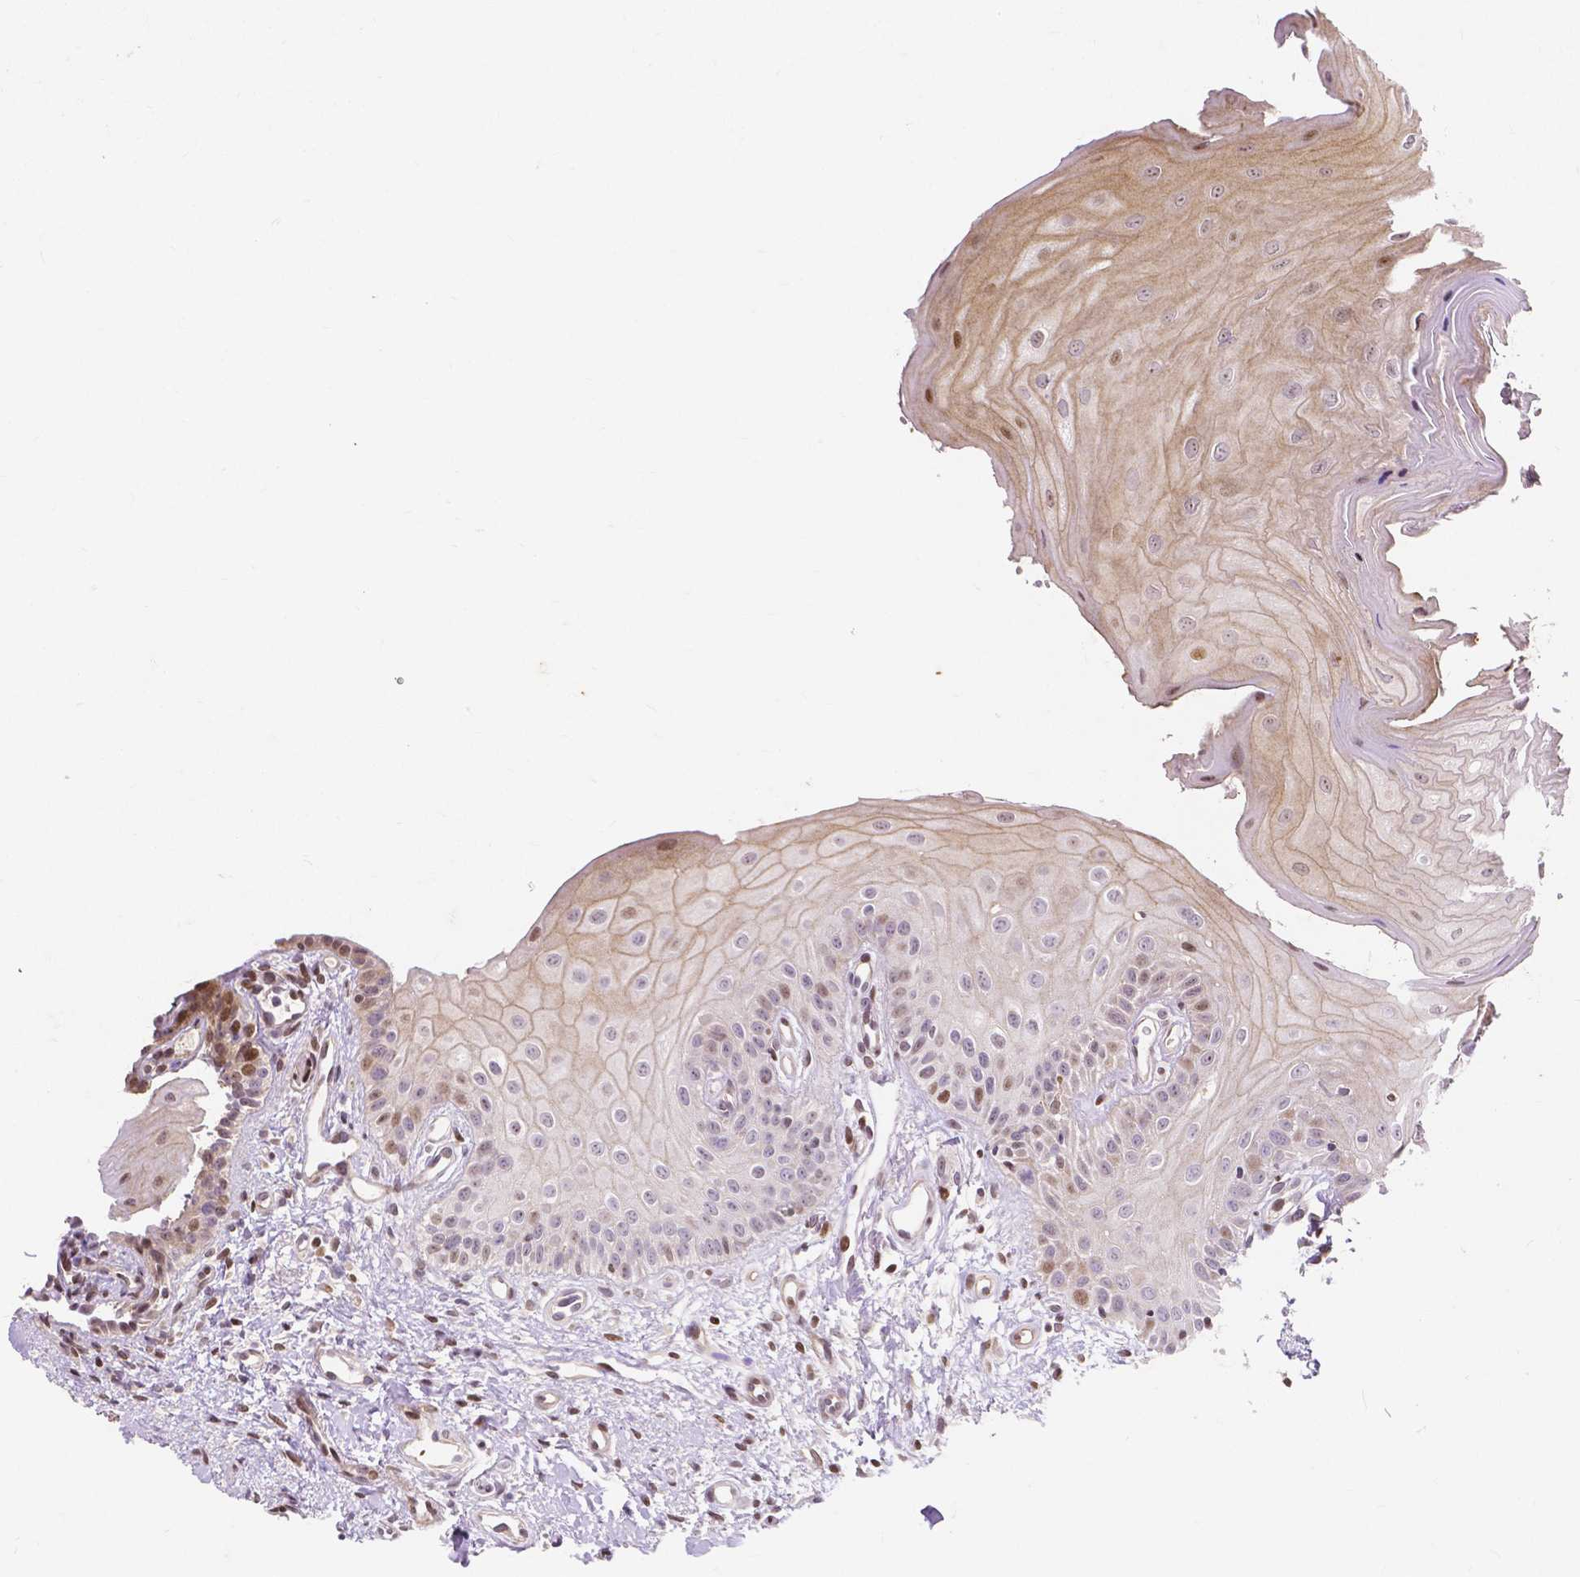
{"staining": {"intensity": "moderate", "quantity": "<25%", "location": "cytoplasmic/membranous,nuclear"}, "tissue": "oral mucosa", "cell_type": "Squamous epithelial cells", "image_type": "normal", "snomed": [{"axis": "morphology", "description": "Normal tissue, NOS"}, {"axis": "topography", "description": "Oral tissue"}], "caption": "Protein expression analysis of benign oral mucosa shows moderate cytoplasmic/membranous,nuclear staining in about <25% of squamous epithelial cells.", "gene": "PTPN18", "patient": {"sex": "female", "age": 73}}